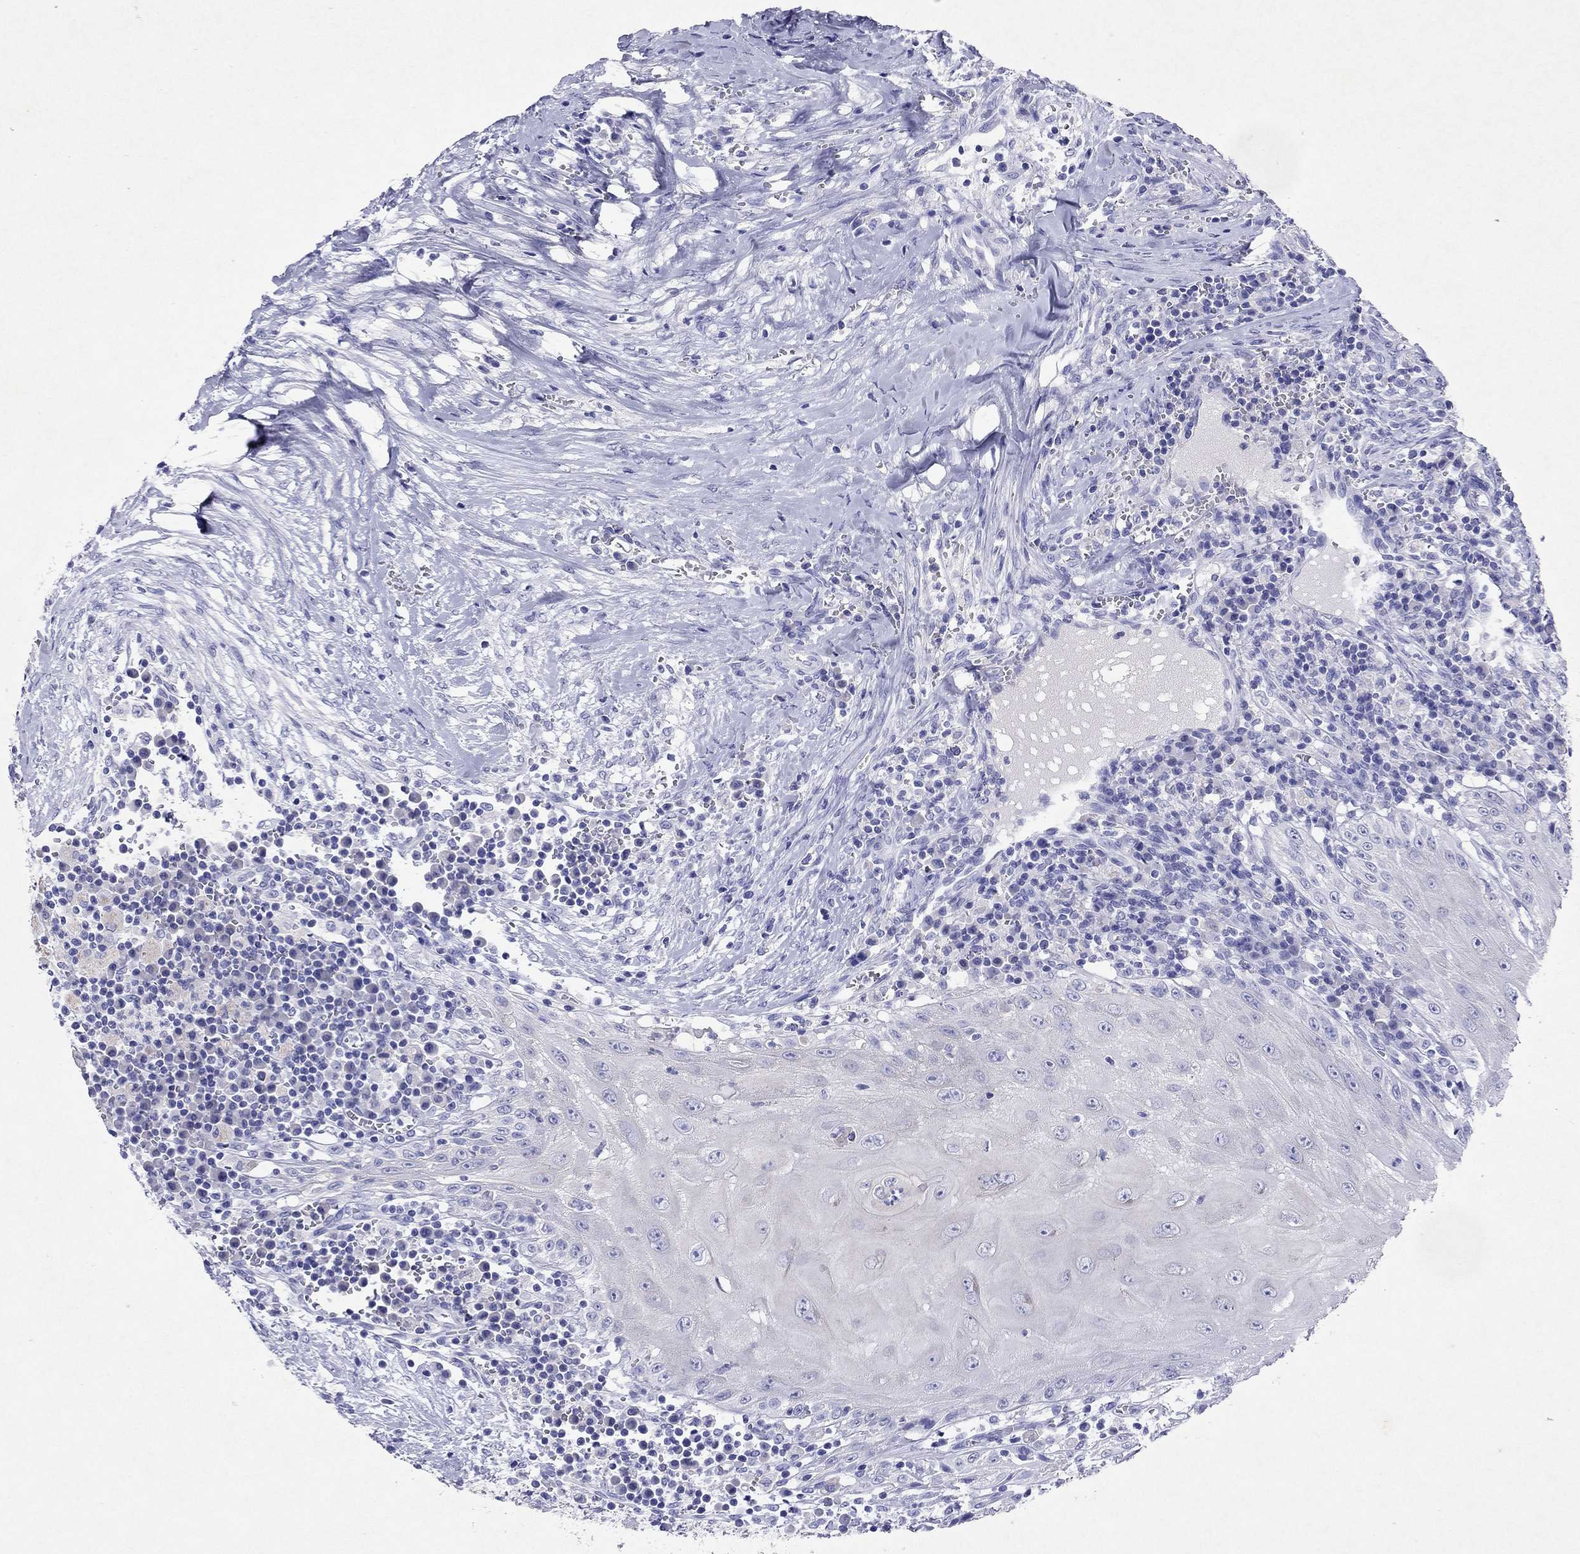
{"staining": {"intensity": "negative", "quantity": "none", "location": "none"}, "tissue": "head and neck cancer", "cell_type": "Tumor cells", "image_type": "cancer", "snomed": [{"axis": "morphology", "description": "Squamous cell carcinoma, NOS"}, {"axis": "topography", "description": "Oral tissue"}, {"axis": "topography", "description": "Head-Neck"}], "caption": "Protein analysis of head and neck squamous cell carcinoma shows no significant expression in tumor cells. (Immunohistochemistry (ihc), brightfield microscopy, high magnification).", "gene": "ARMC12", "patient": {"sex": "male", "age": 58}}